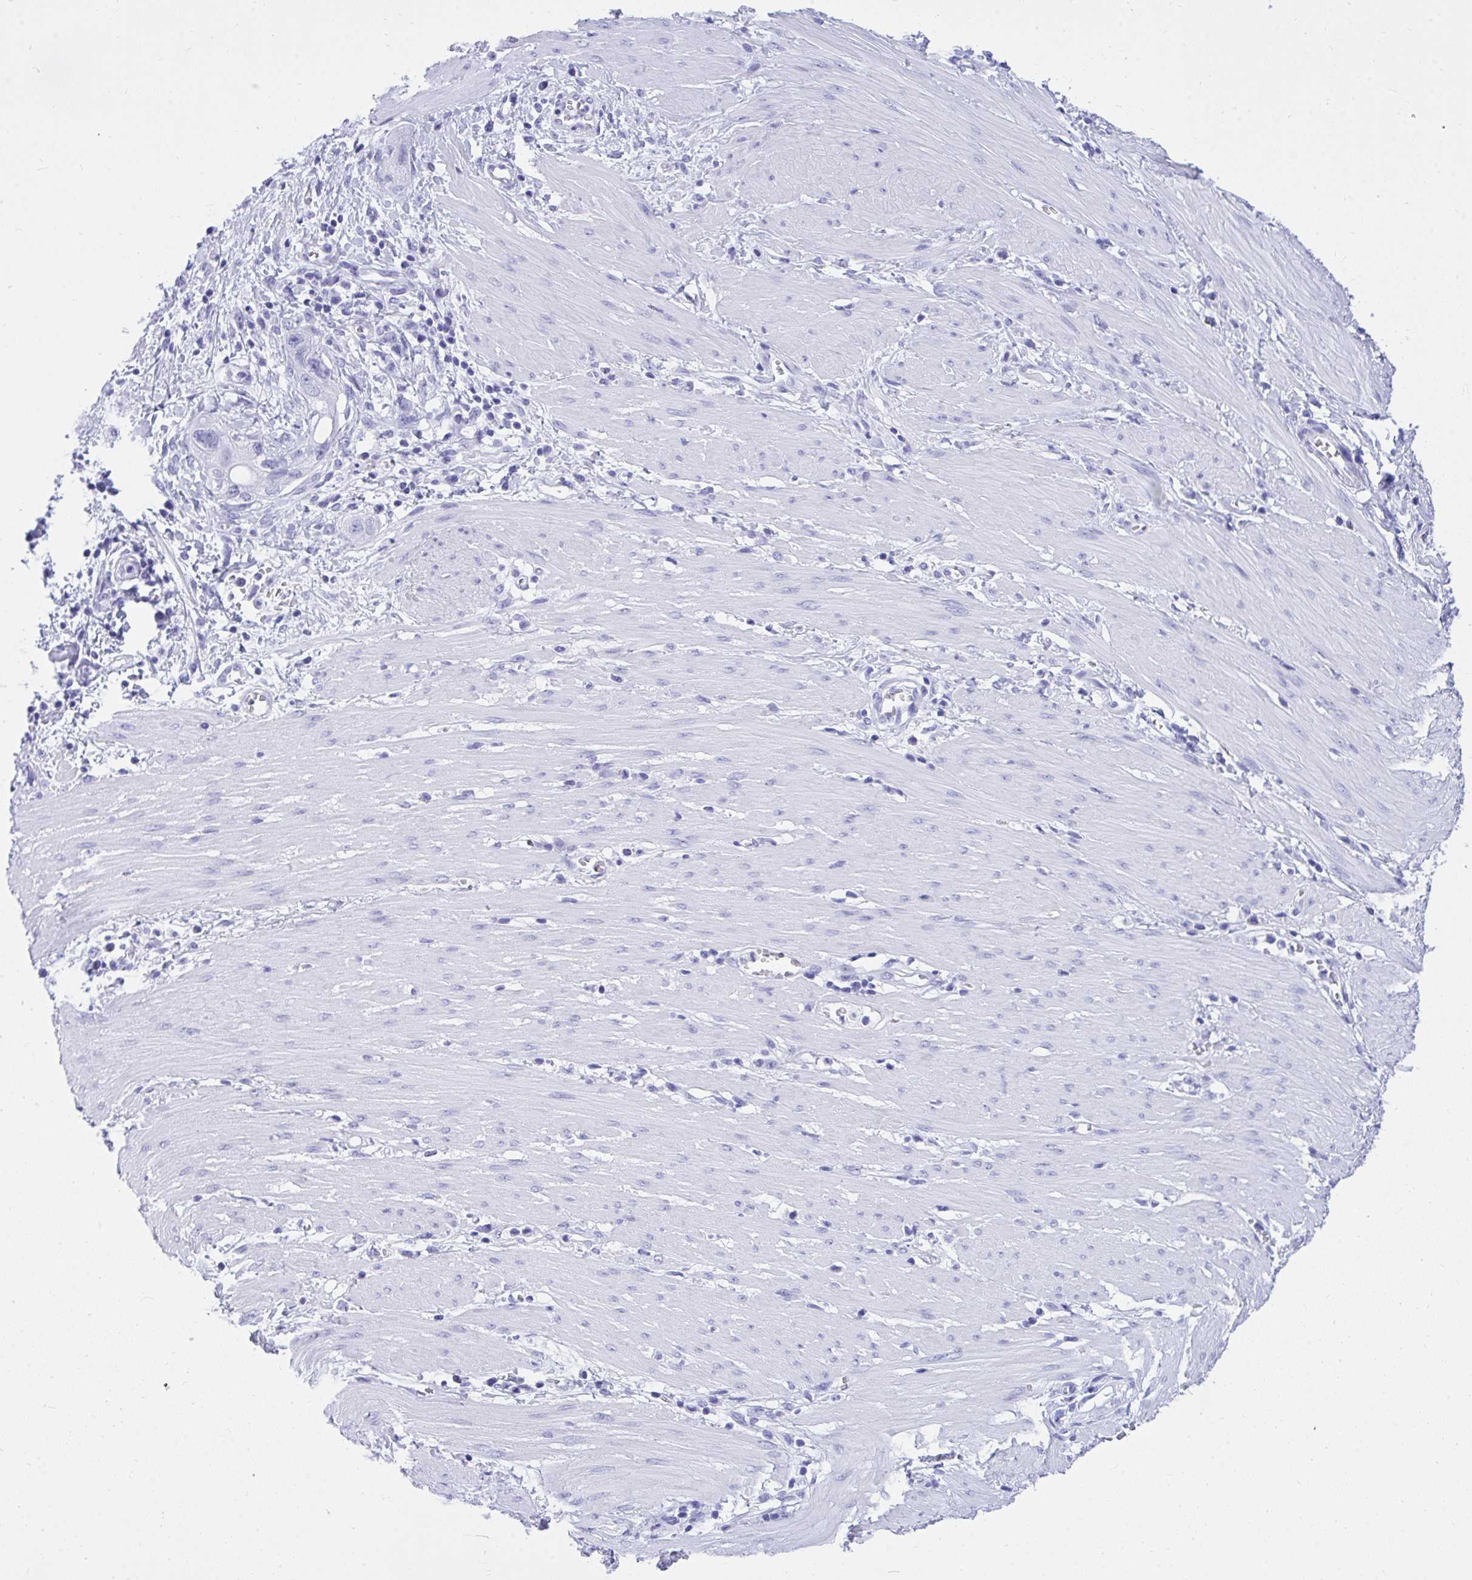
{"staining": {"intensity": "negative", "quantity": "none", "location": "none"}, "tissue": "stomach cancer", "cell_type": "Tumor cells", "image_type": "cancer", "snomed": [{"axis": "morphology", "description": "Adenocarcinoma, NOS"}, {"axis": "topography", "description": "Stomach"}, {"axis": "topography", "description": "Stomach, lower"}], "caption": "Micrograph shows no significant protein staining in tumor cells of stomach cancer (adenocarcinoma).", "gene": "TLN2", "patient": {"sex": "female", "age": 48}}